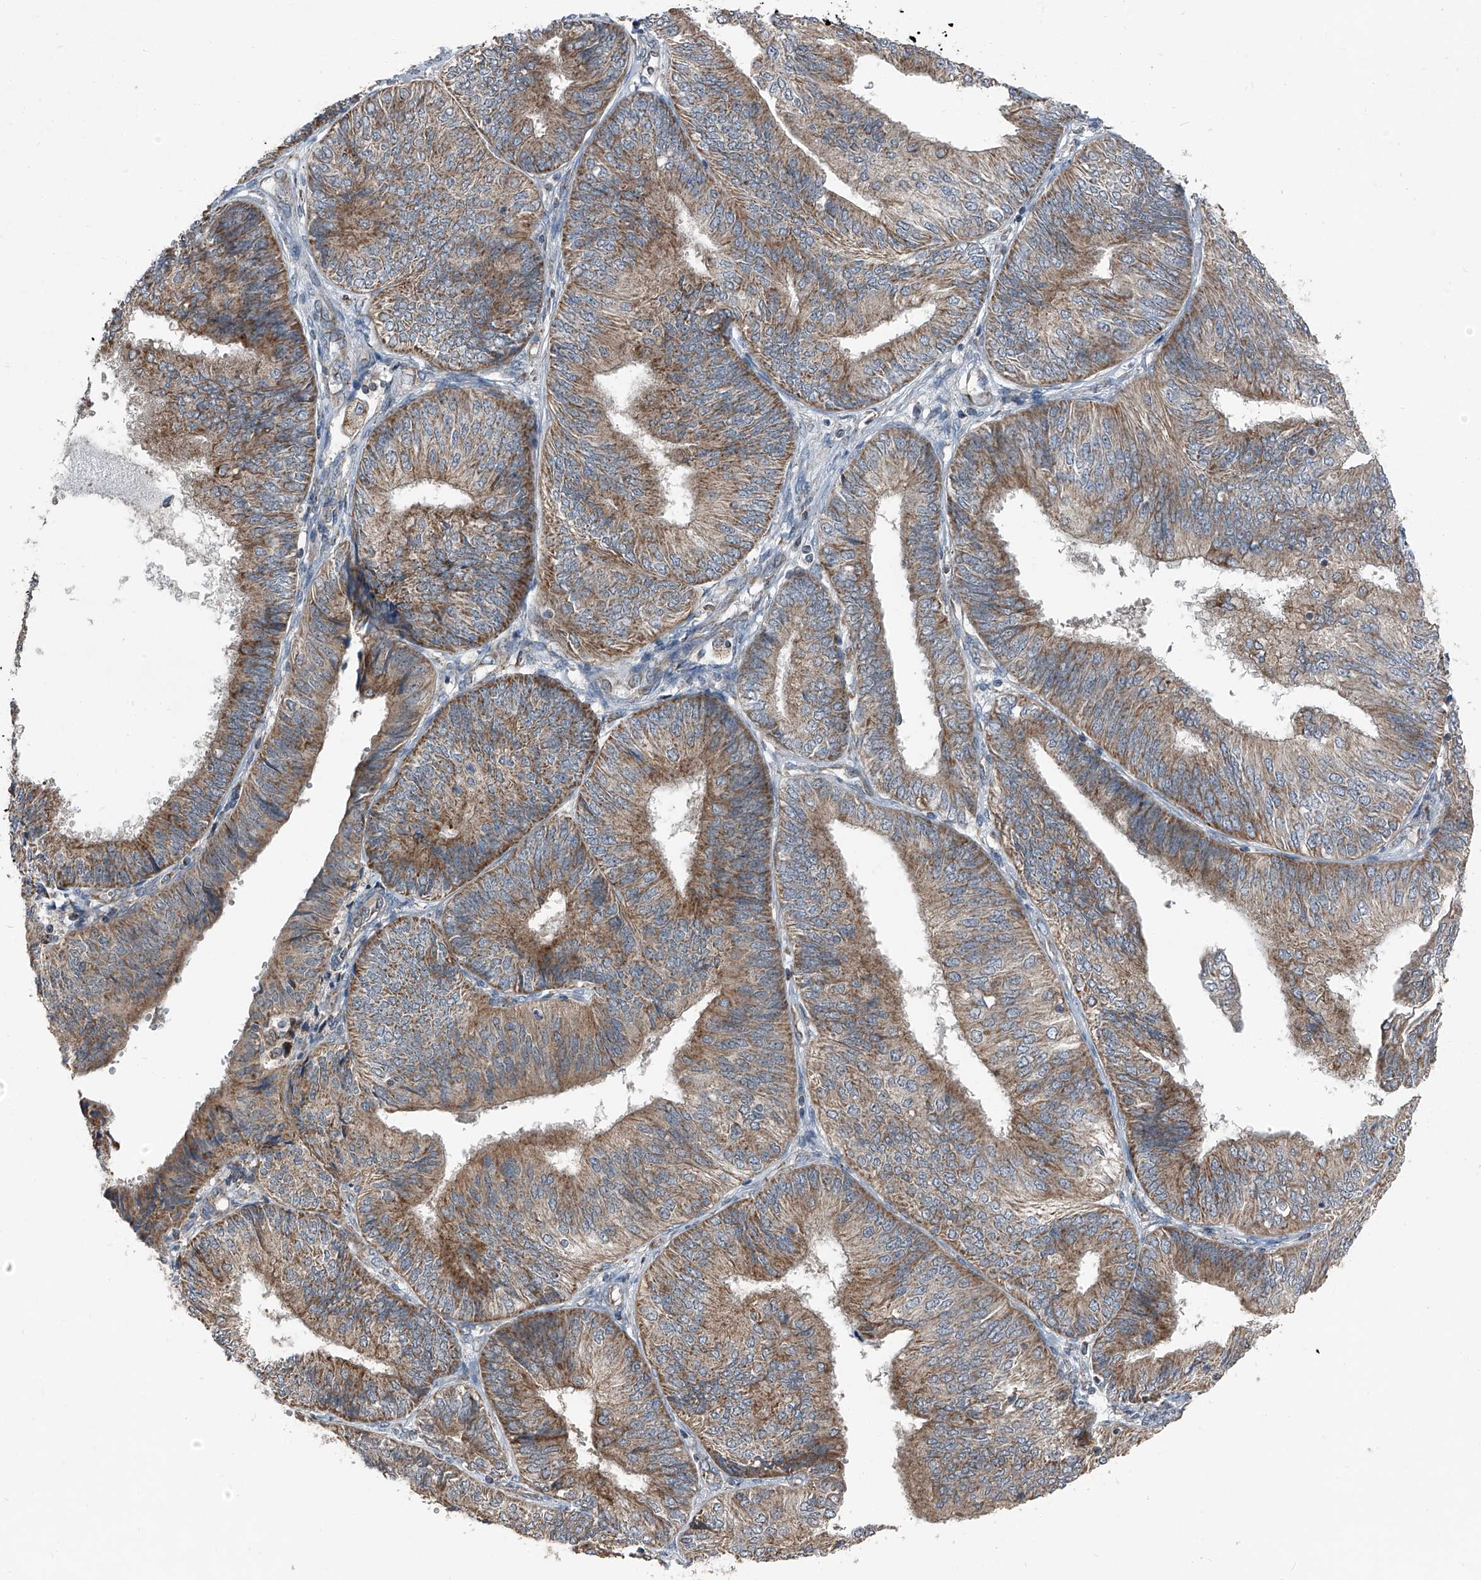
{"staining": {"intensity": "moderate", "quantity": ">75%", "location": "cytoplasmic/membranous"}, "tissue": "endometrial cancer", "cell_type": "Tumor cells", "image_type": "cancer", "snomed": [{"axis": "morphology", "description": "Adenocarcinoma, NOS"}, {"axis": "topography", "description": "Endometrium"}], "caption": "DAB (3,3'-diaminobenzidine) immunohistochemical staining of human endometrial cancer (adenocarcinoma) reveals moderate cytoplasmic/membranous protein staining in about >75% of tumor cells.", "gene": "CHRNA7", "patient": {"sex": "female", "age": 58}}